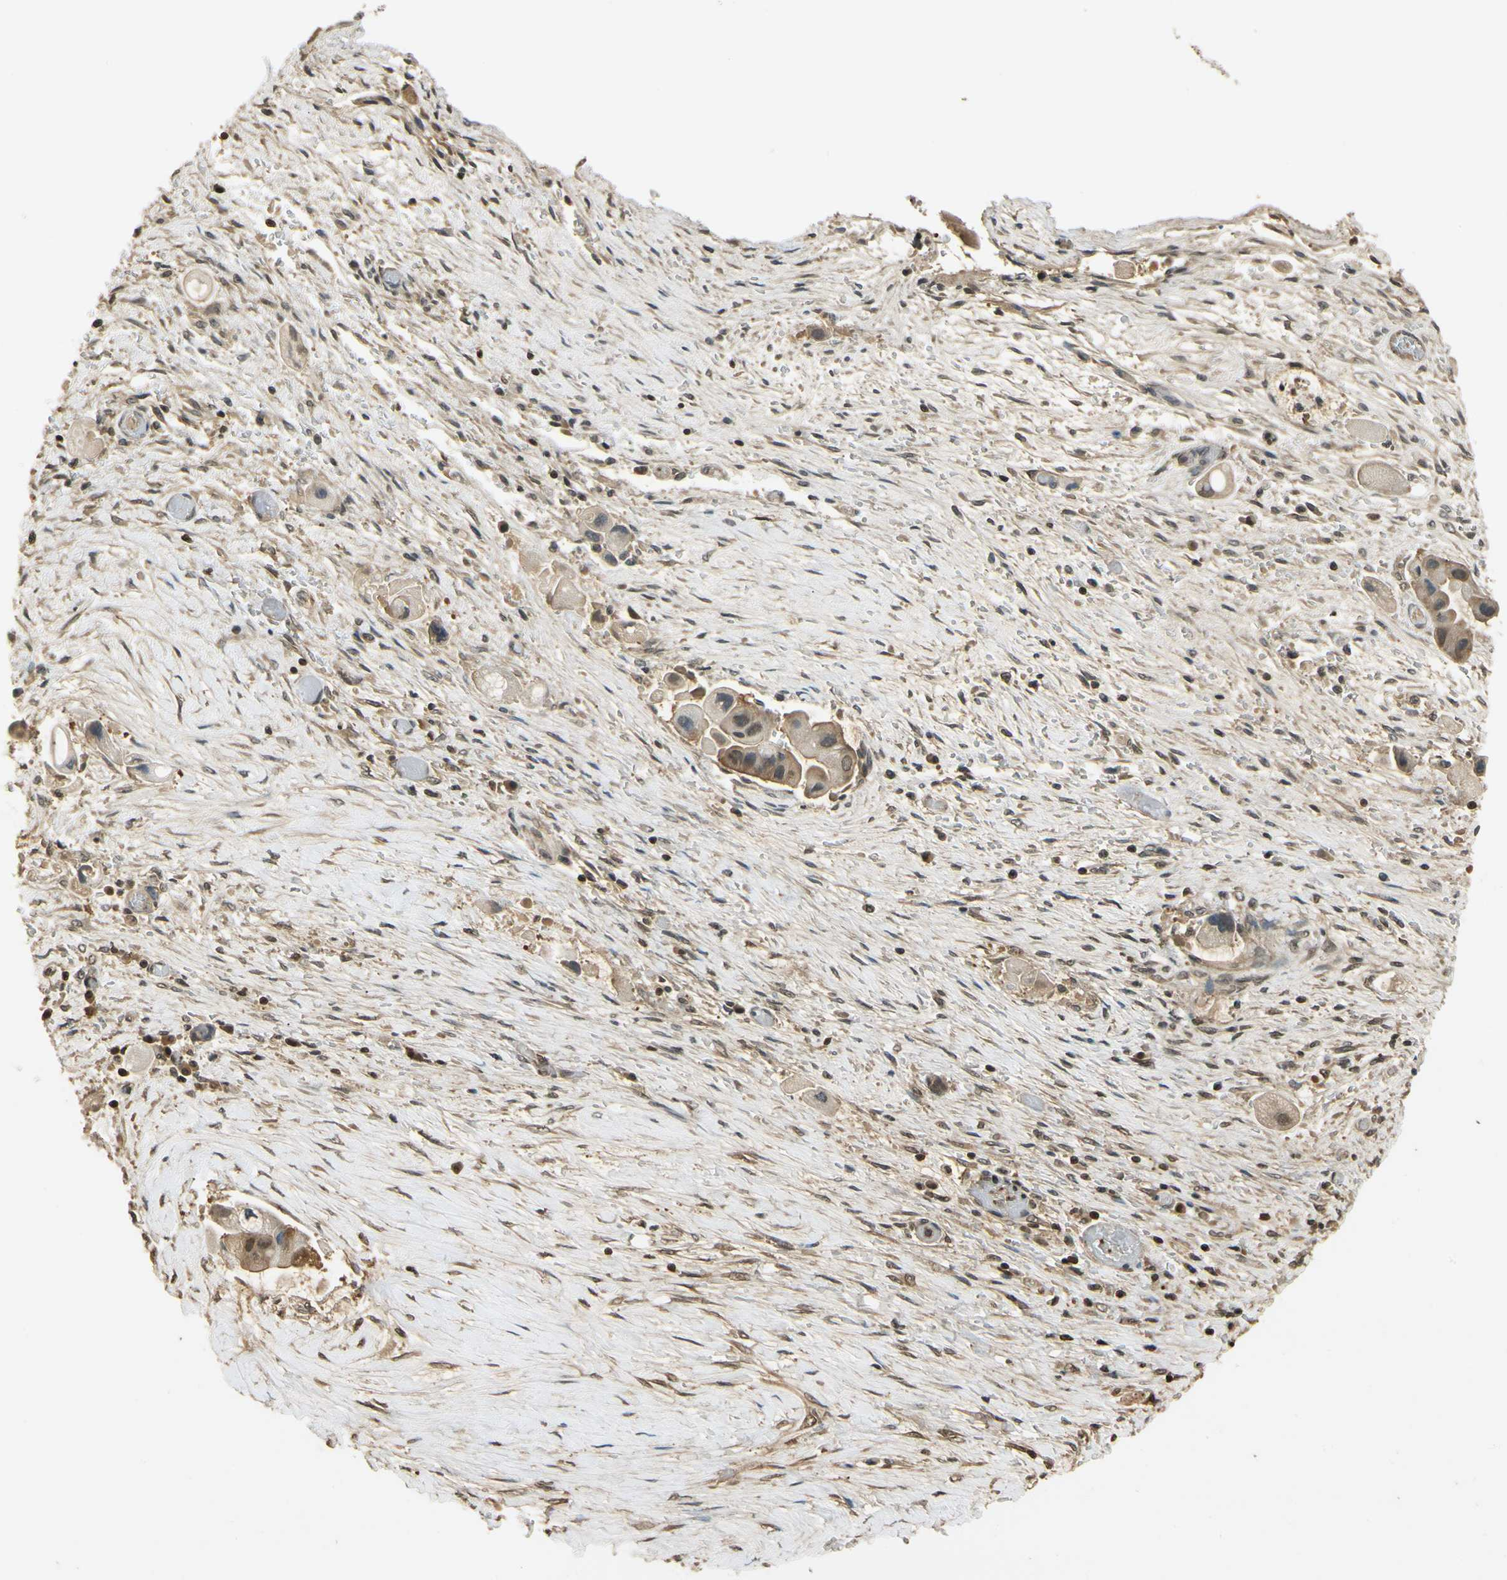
{"staining": {"intensity": "moderate", "quantity": ">75%", "location": "cytoplasmic/membranous,nuclear"}, "tissue": "liver cancer", "cell_type": "Tumor cells", "image_type": "cancer", "snomed": [{"axis": "morphology", "description": "Normal tissue, NOS"}, {"axis": "morphology", "description": "Cholangiocarcinoma"}, {"axis": "topography", "description": "Liver"}, {"axis": "topography", "description": "Peripheral nerve tissue"}], "caption": "Protein positivity by IHC demonstrates moderate cytoplasmic/membranous and nuclear positivity in approximately >75% of tumor cells in liver cancer (cholangiocarcinoma).", "gene": "SOD1", "patient": {"sex": "male", "age": 50}}